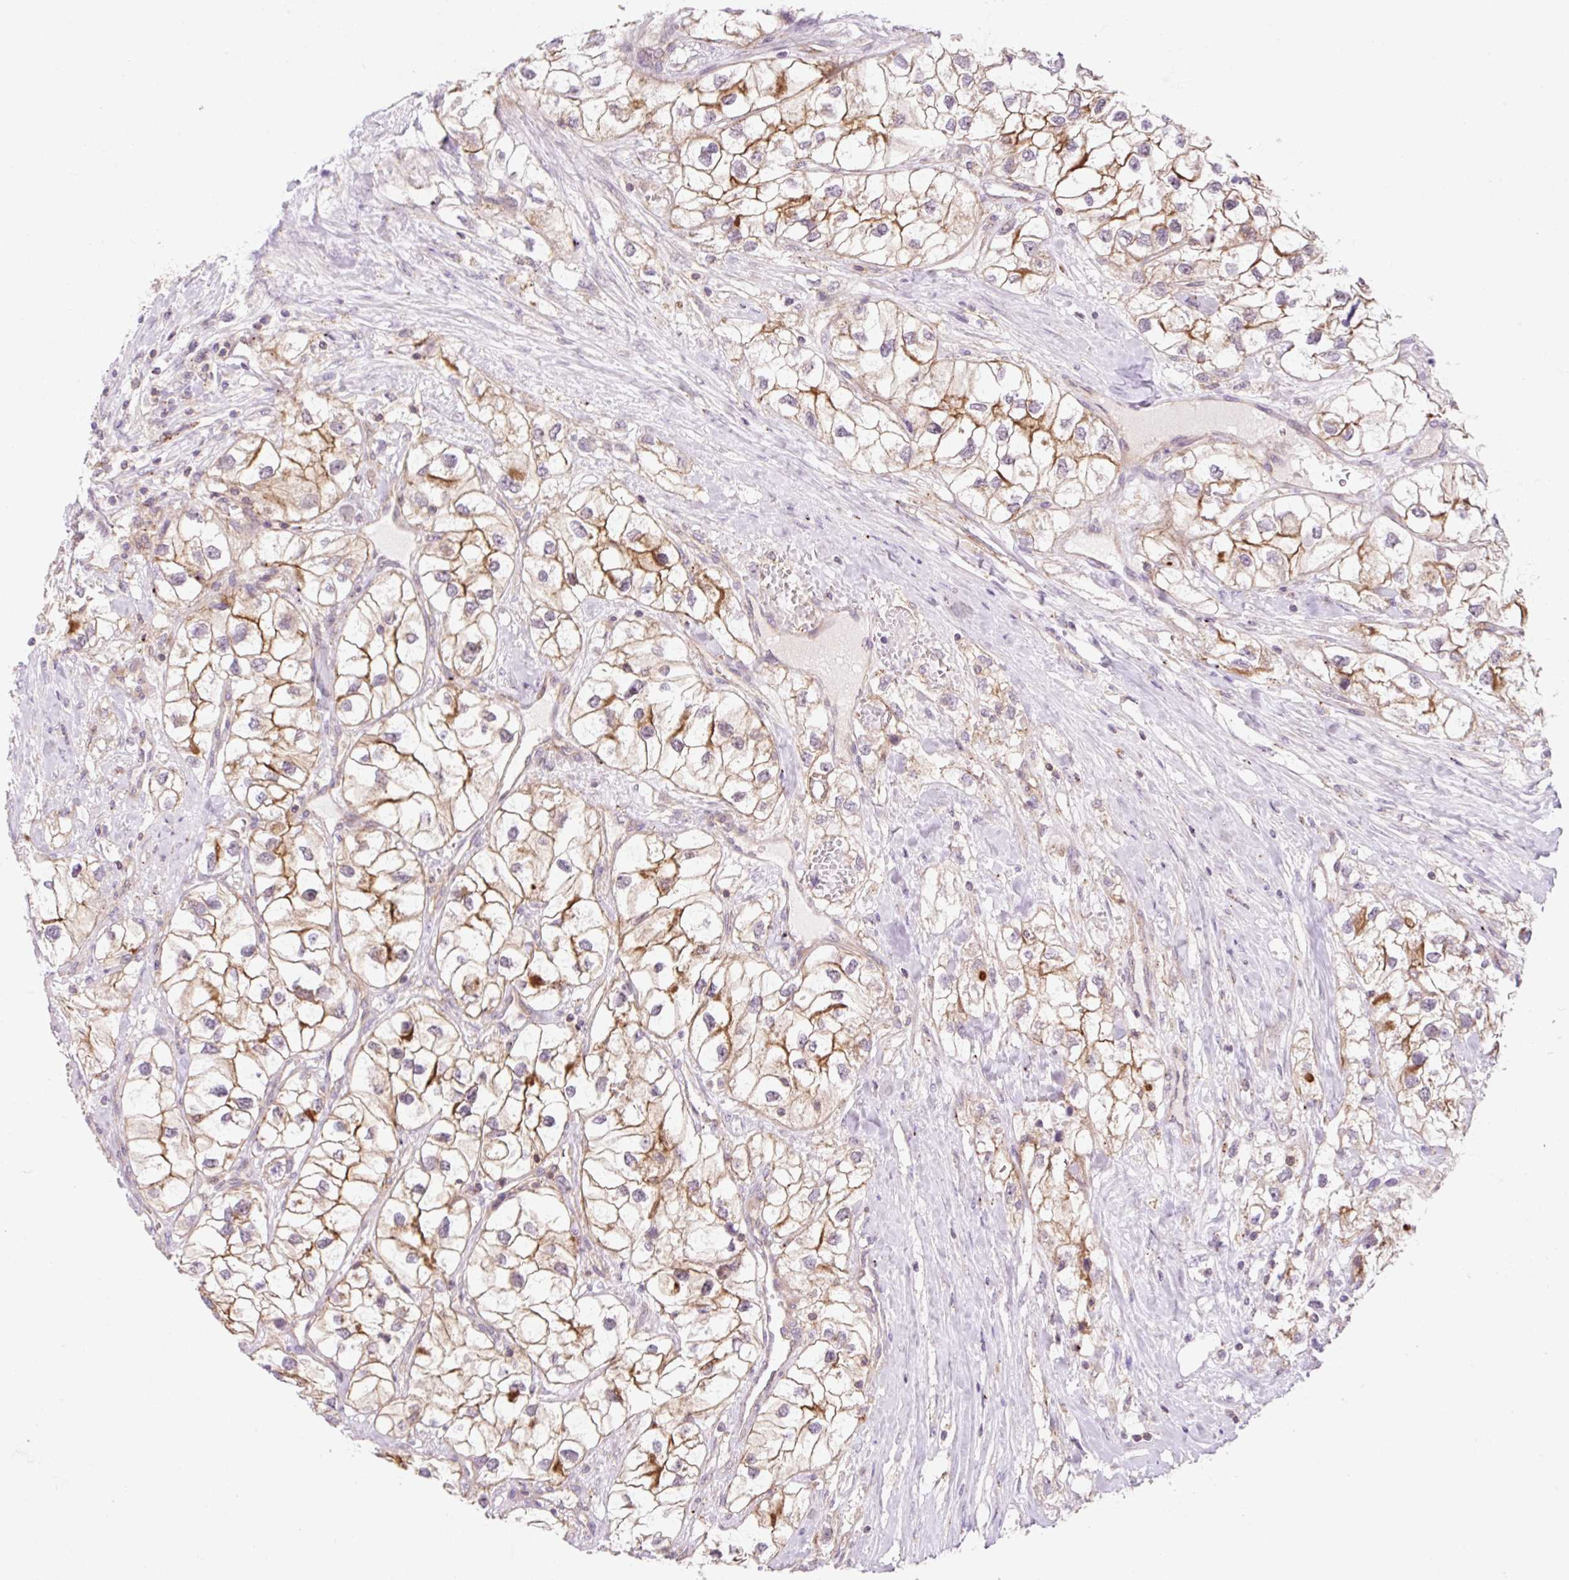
{"staining": {"intensity": "strong", "quantity": ">75%", "location": "cytoplasmic/membranous"}, "tissue": "renal cancer", "cell_type": "Tumor cells", "image_type": "cancer", "snomed": [{"axis": "morphology", "description": "Adenocarcinoma, NOS"}, {"axis": "topography", "description": "Kidney"}], "caption": "High-magnification brightfield microscopy of renal cancer stained with DAB (brown) and counterstained with hematoxylin (blue). tumor cells exhibit strong cytoplasmic/membranous expression is identified in about>75% of cells.", "gene": "VPS4A", "patient": {"sex": "male", "age": 59}}